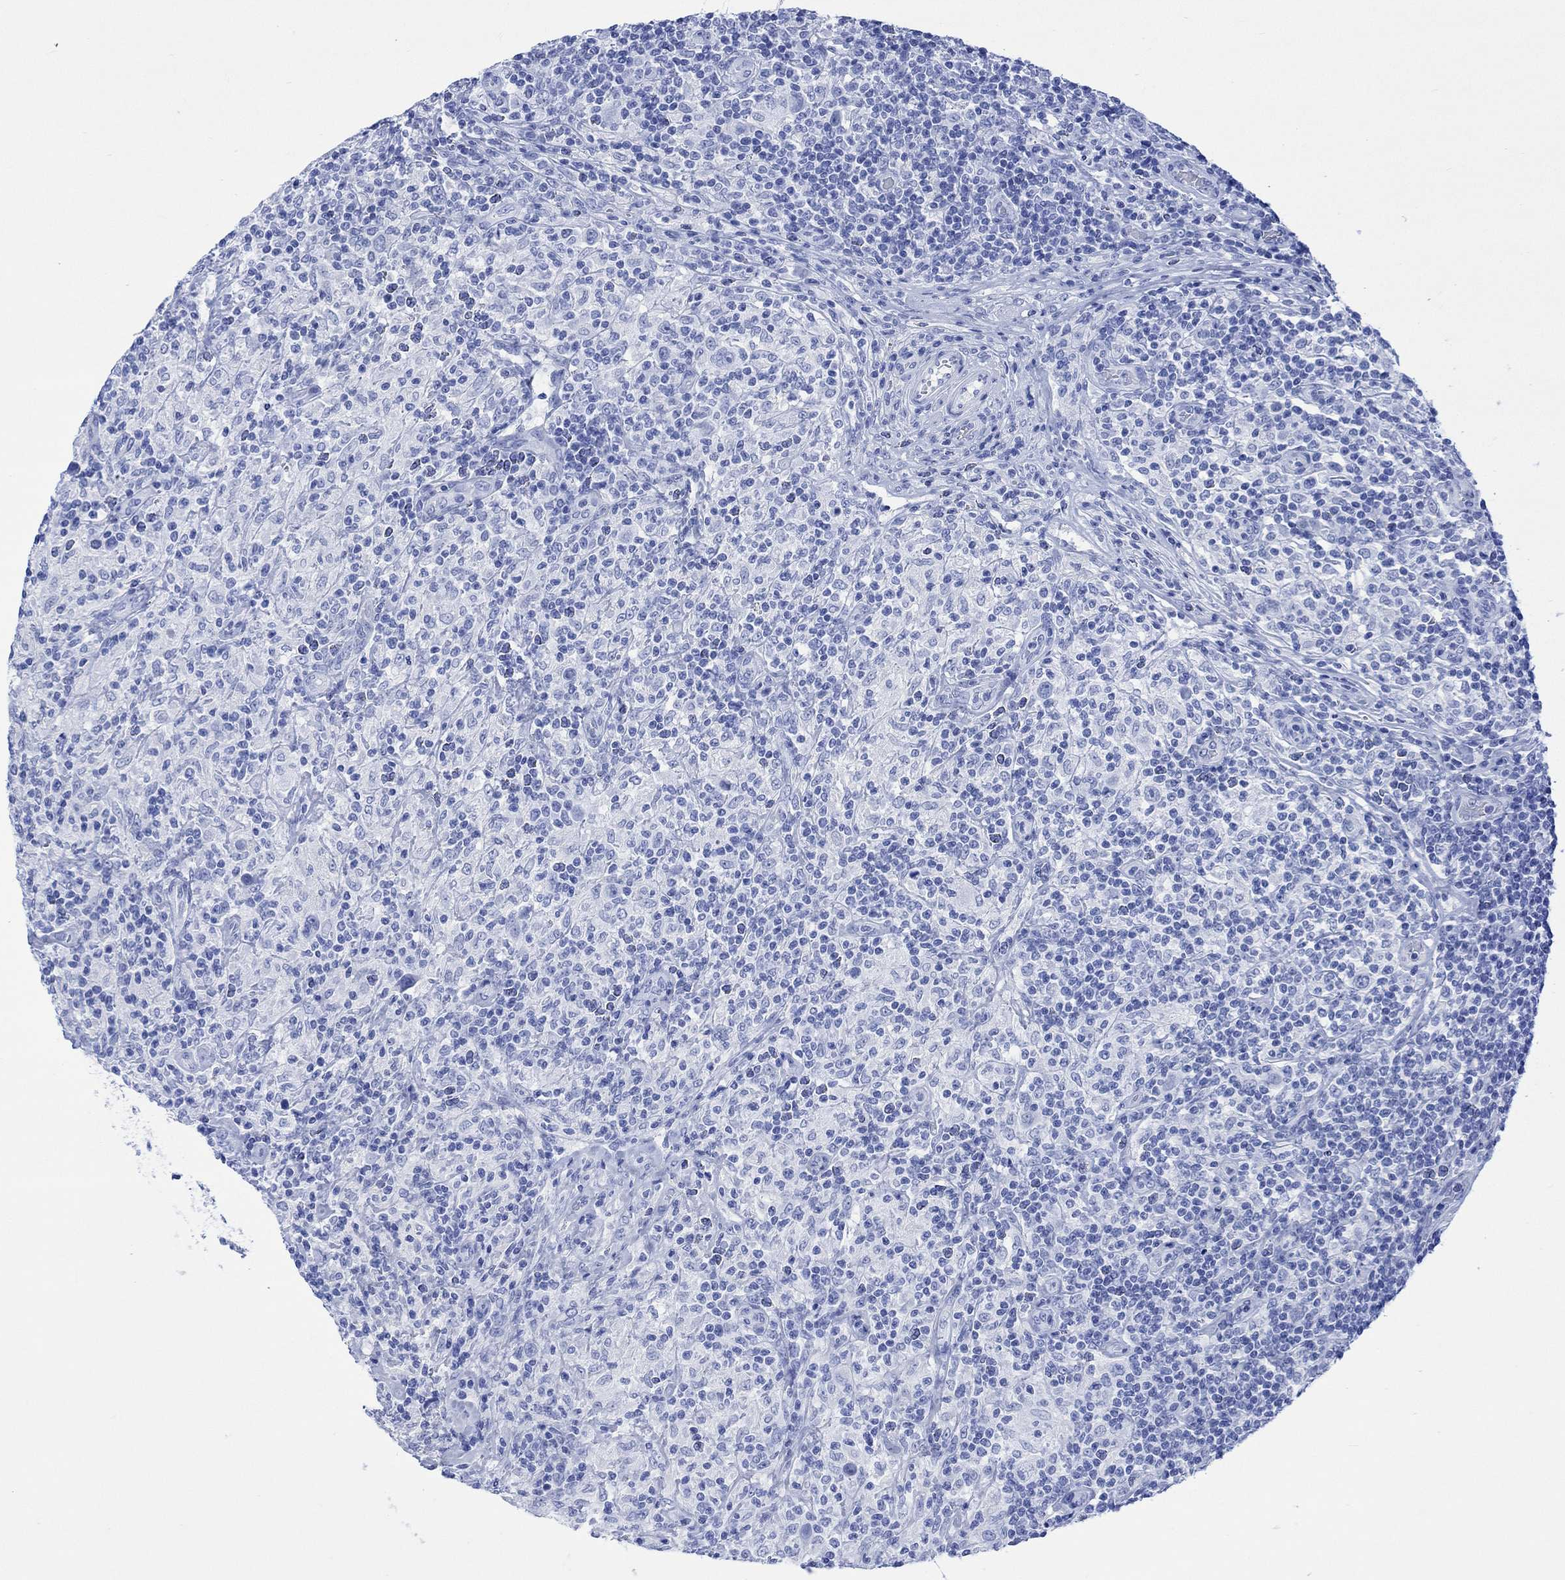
{"staining": {"intensity": "negative", "quantity": "none", "location": "none"}, "tissue": "lymphoma", "cell_type": "Tumor cells", "image_type": "cancer", "snomed": [{"axis": "morphology", "description": "Hodgkin's disease, NOS"}, {"axis": "topography", "description": "Lymph node"}], "caption": "Tumor cells show no significant expression in Hodgkin's disease.", "gene": "CELF4", "patient": {"sex": "male", "age": 70}}